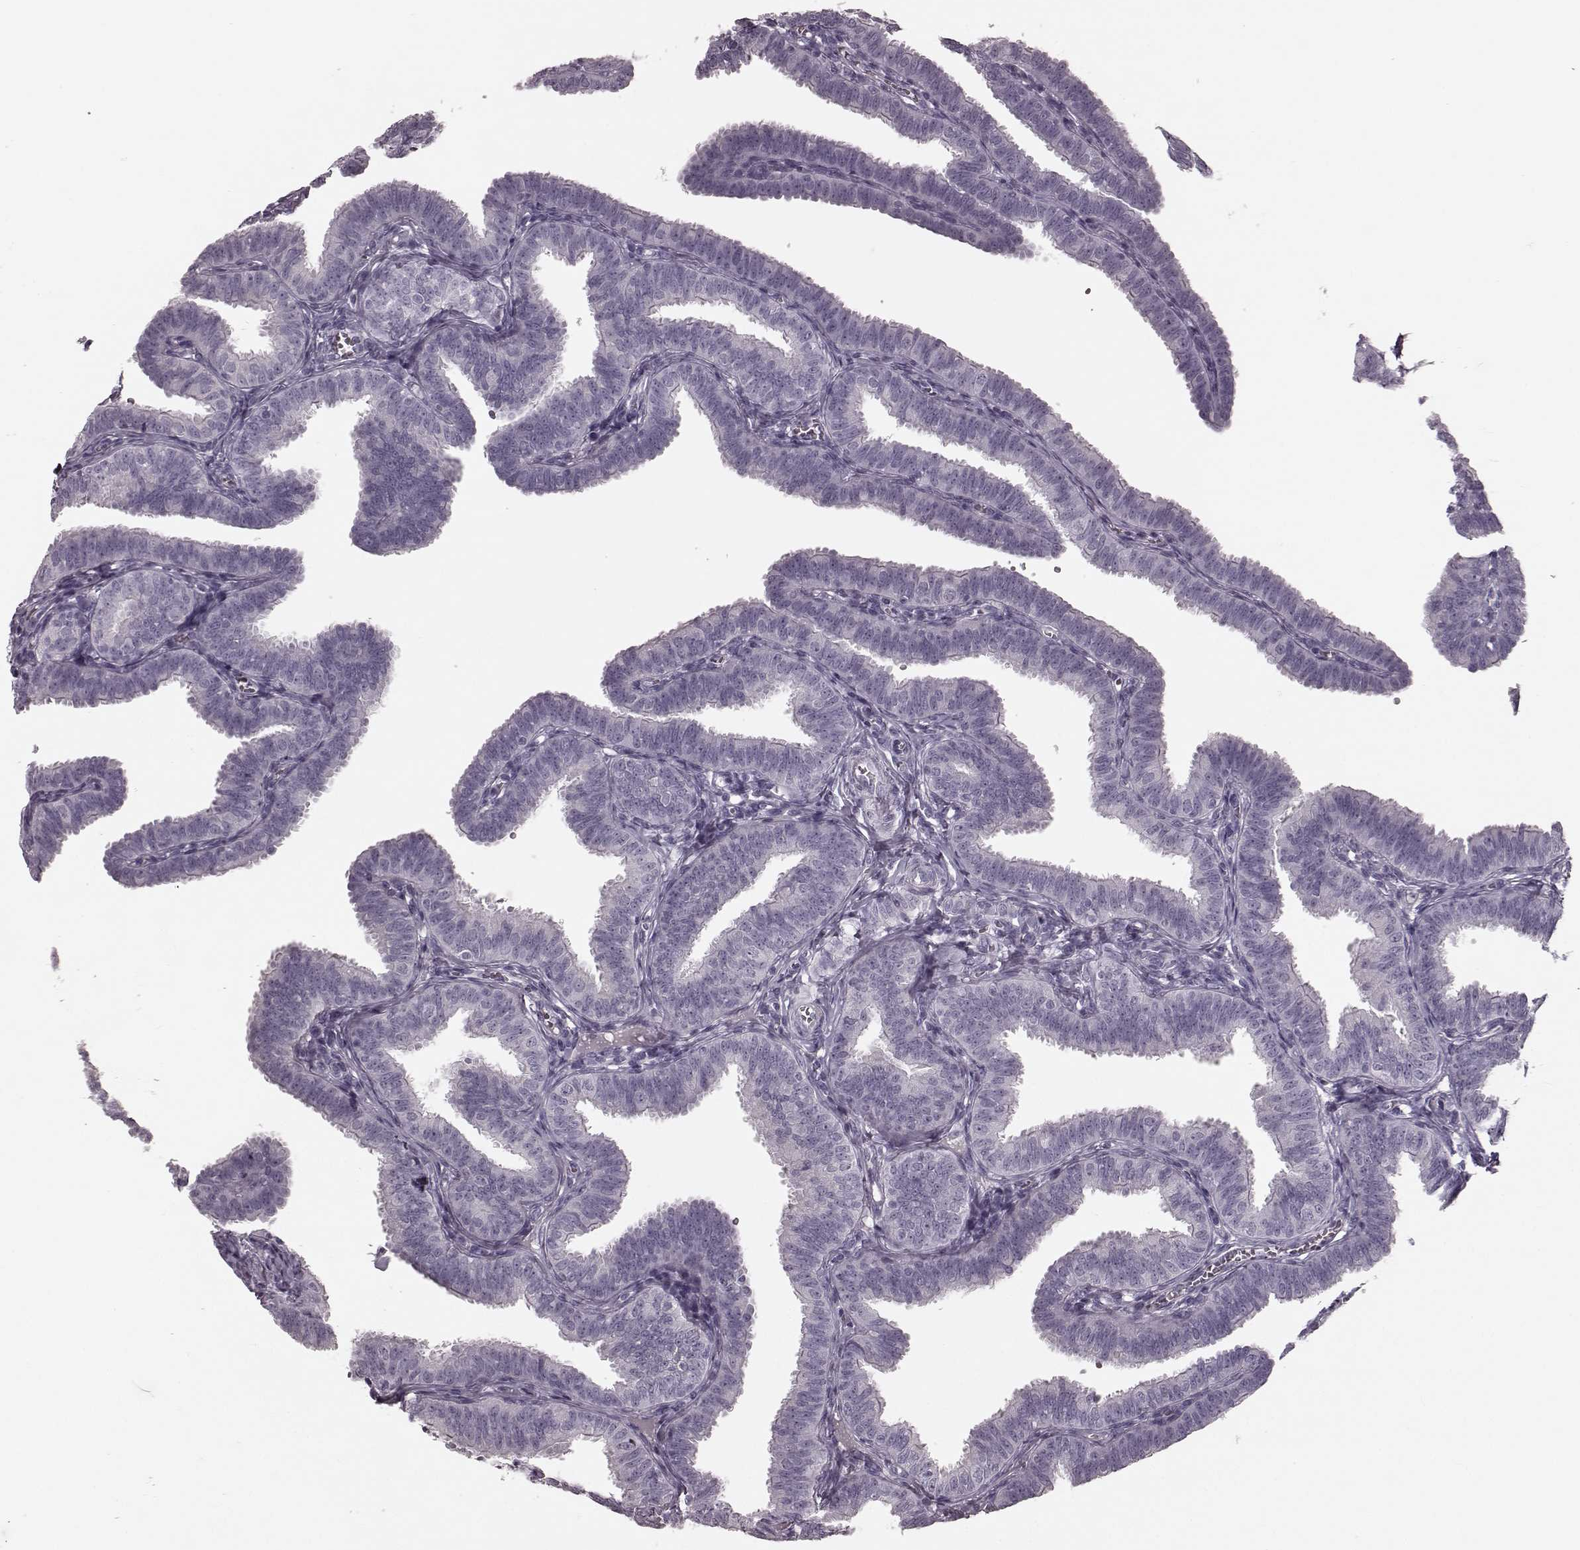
{"staining": {"intensity": "negative", "quantity": "none", "location": "none"}, "tissue": "fallopian tube", "cell_type": "Glandular cells", "image_type": "normal", "snomed": [{"axis": "morphology", "description": "Normal tissue, NOS"}, {"axis": "topography", "description": "Fallopian tube"}], "caption": "Immunohistochemical staining of benign human fallopian tube reveals no significant staining in glandular cells.", "gene": "TRPM1", "patient": {"sex": "female", "age": 25}}